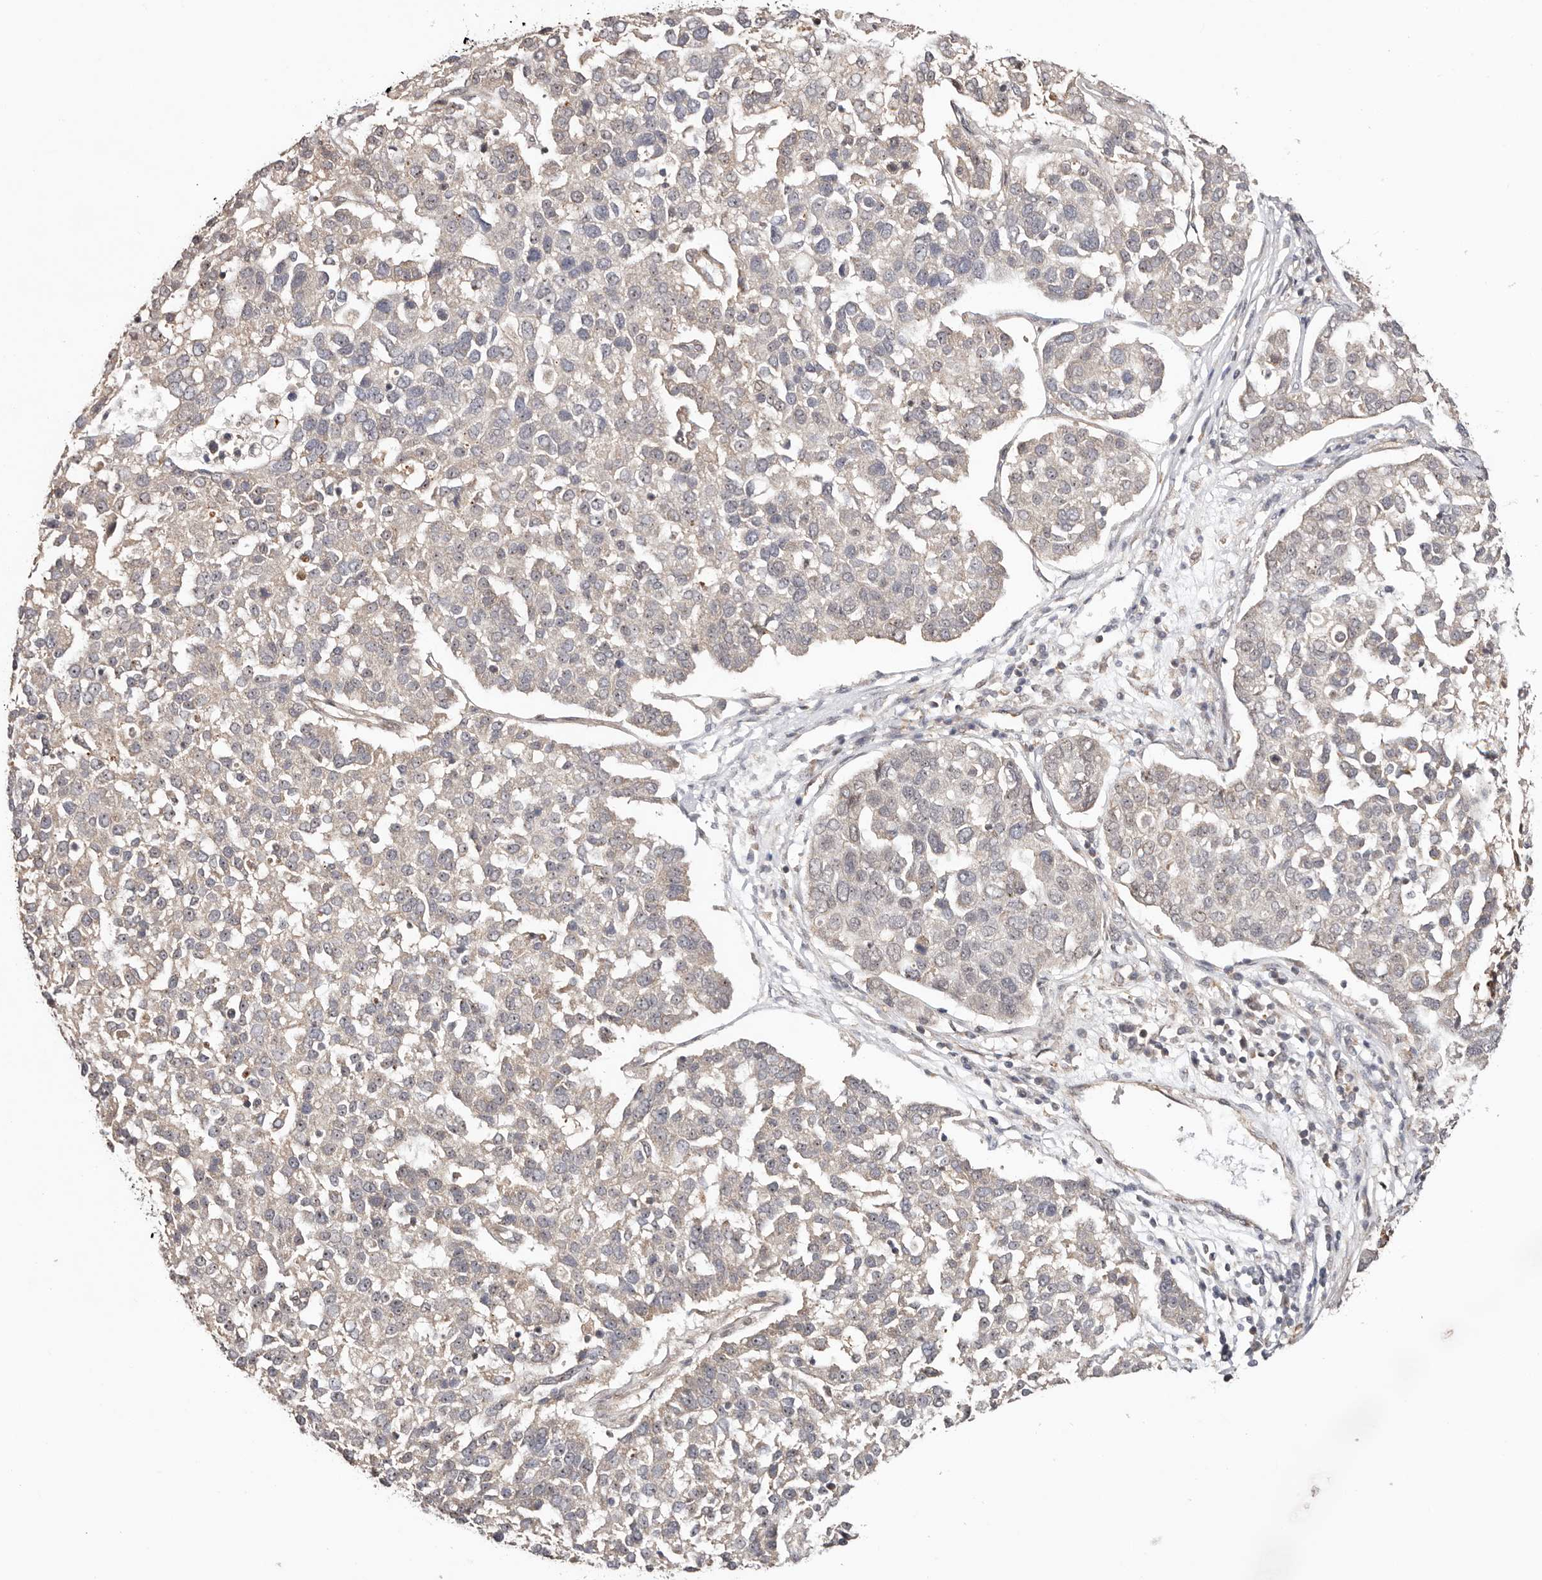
{"staining": {"intensity": "negative", "quantity": "none", "location": "none"}, "tissue": "pancreatic cancer", "cell_type": "Tumor cells", "image_type": "cancer", "snomed": [{"axis": "morphology", "description": "Adenocarcinoma, NOS"}, {"axis": "topography", "description": "Pancreas"}], "caption": "This is an immunohistochemistry histopathology image of human adenocarcinoma (pancreatic). There is no positivity in tumor cells.", "gene": "CTNNBL1", "patient": {"sex": "female", "age": 61}}